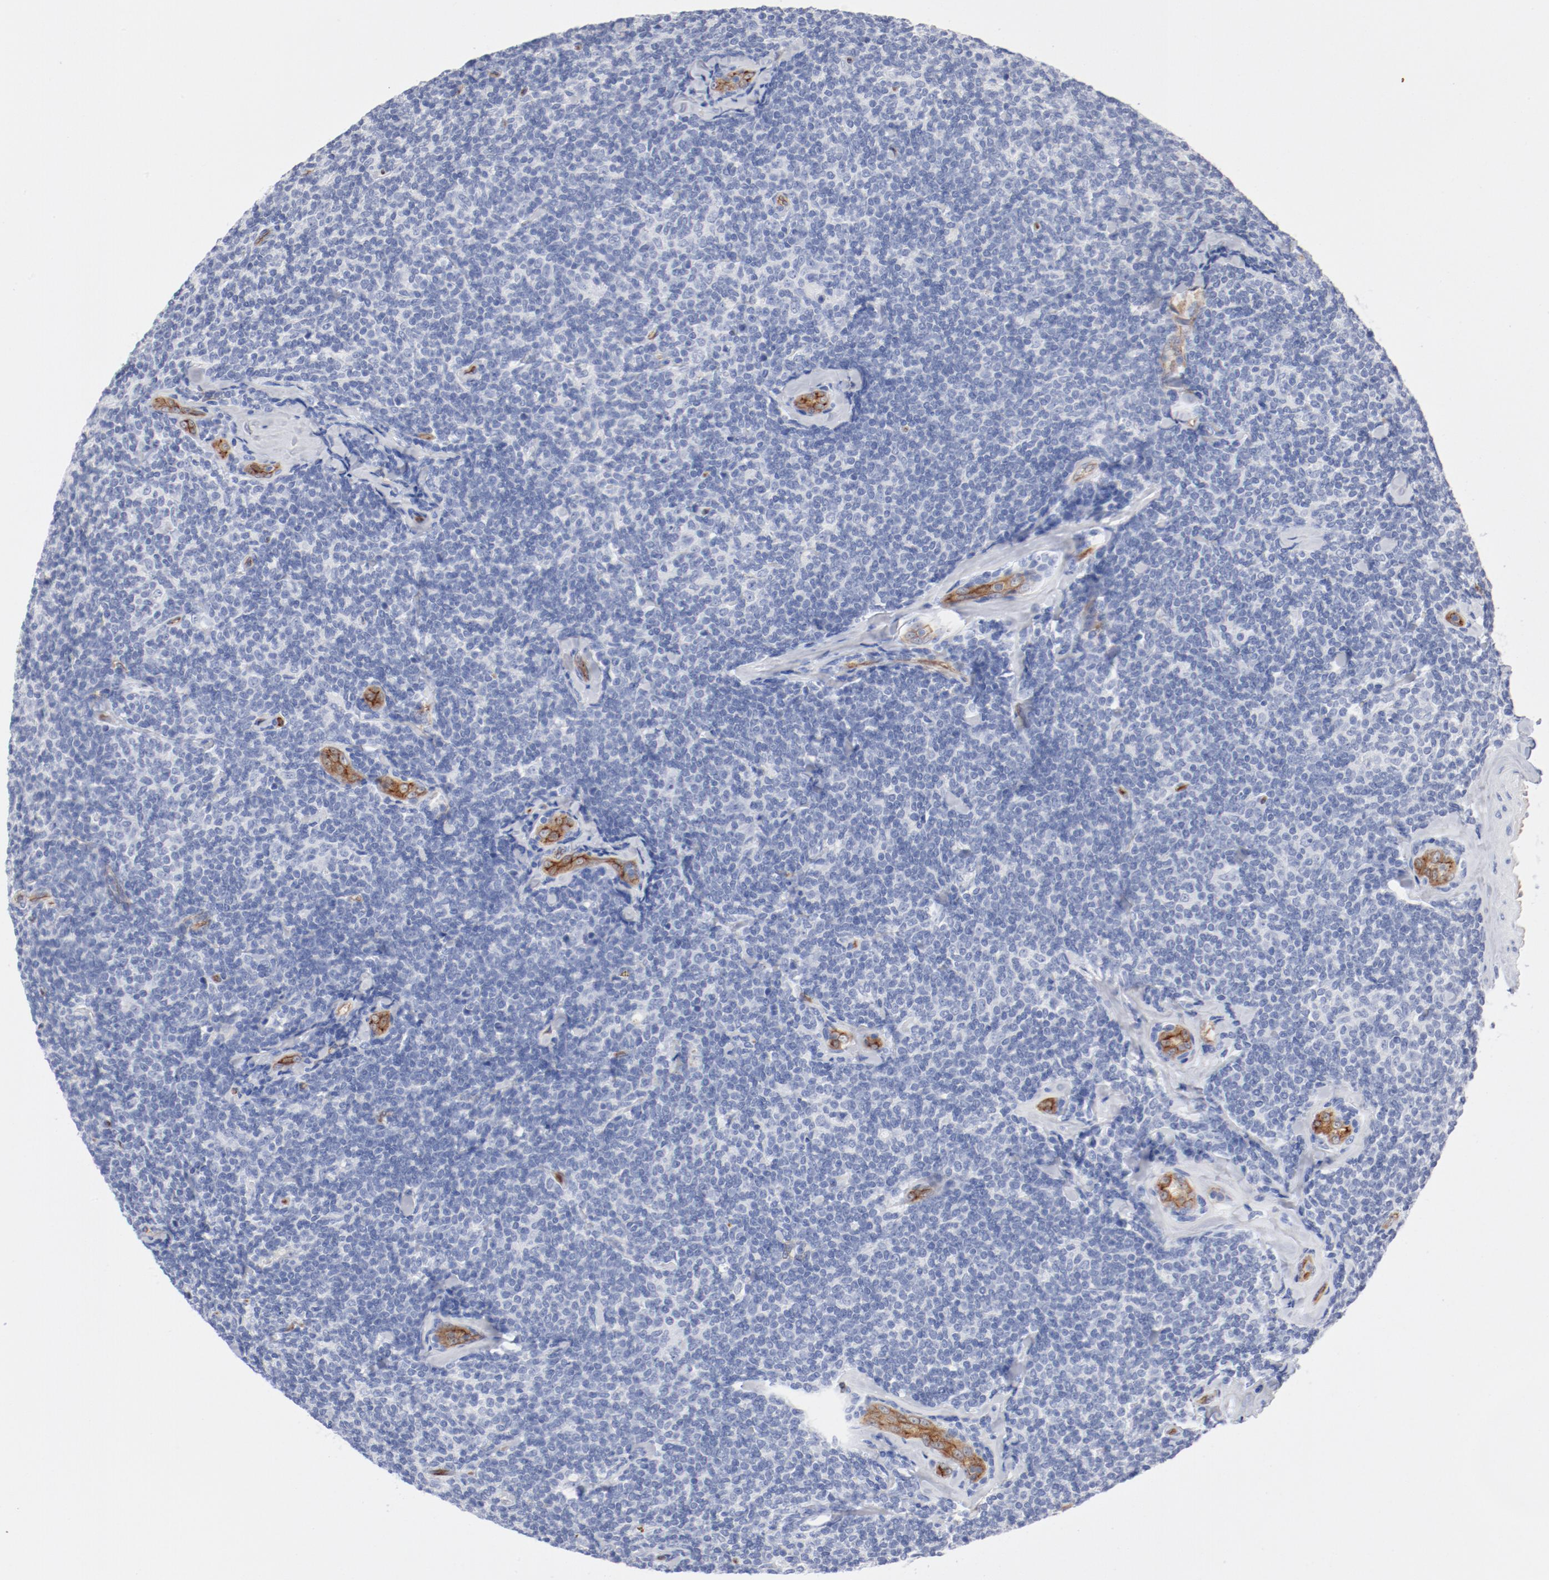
{"staining": {"intensity": "negative", "quantity": "none", "location": "none"}, "tissue": "lymphoma", "cell_type": "Tumor cells", "image_type": "cancer", "snomed": [{"axis": "morphology", "description": "Malignant lymphoma, non-Hodgkin's type, Low grade"}, {"axis": "topography", "description": "Lymph node"}], "caption": "Human lymphoma stained for a protein using immunohistochemistry reveals no positivity in tumor cells.", "gene": "SHANK3", "patient": {"sex": "female", "age": 56}}